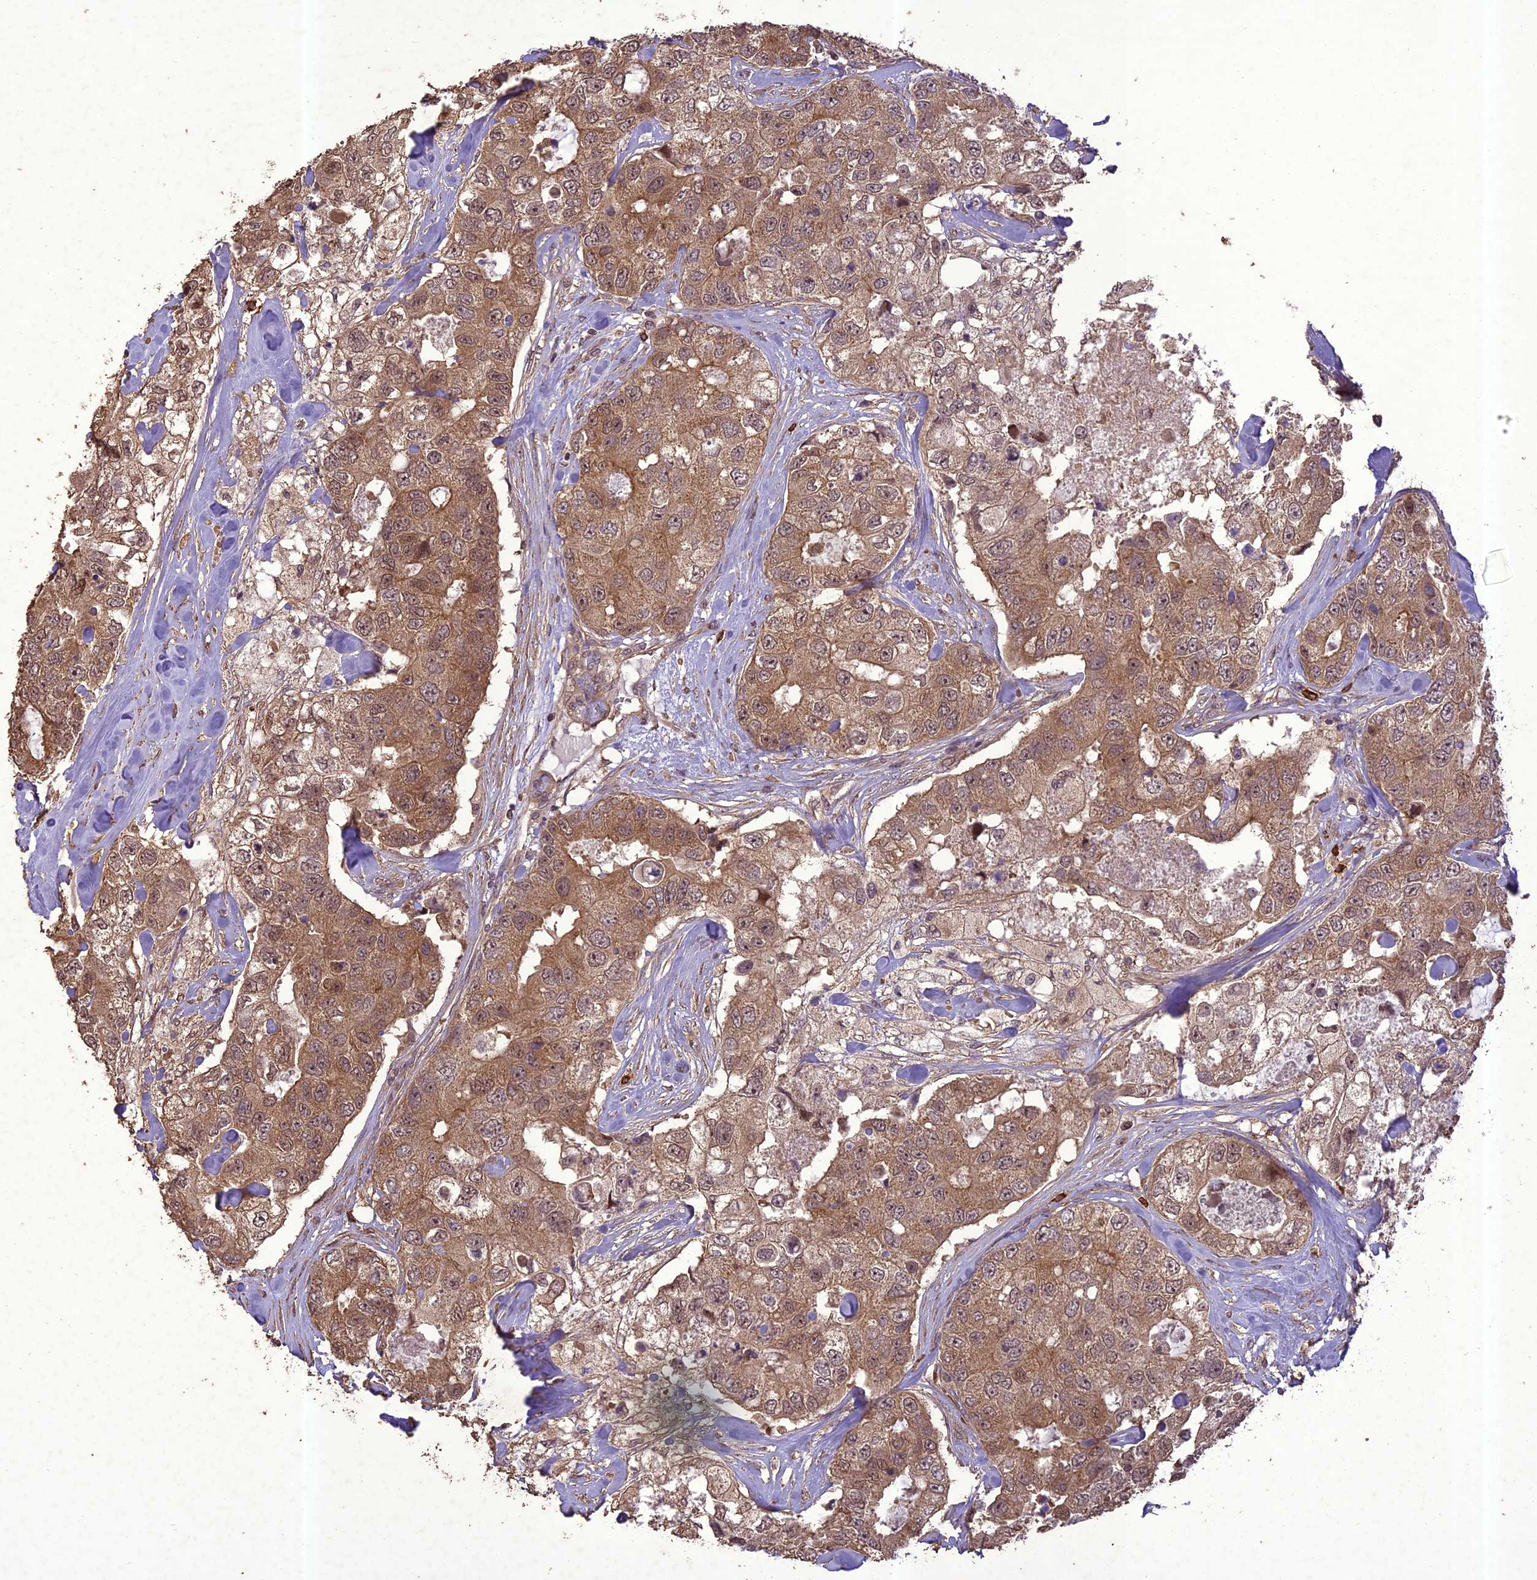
{"staining": {"intensity": "moderate", "quantity": ">75%", "location": "cytoplasmic/membranous"}, "tissue": "breast cancer", "cell_type": "Tumor cells", "image_type": "cancer", "snomed": [{"axis": "morphology", "description": "Duct carcinoma"}, {"axis": "topography", "description": "Breast"}], "caption": "Human infiltrating ductal carcinoma (breast) stained for a protein (brown) demonstrates moderate cytoplasmic/membranous positive positivity in approximately >75% of tumor cells.", "gene": "TIGD7", "patient": {"sex": "female", "age": 62}}